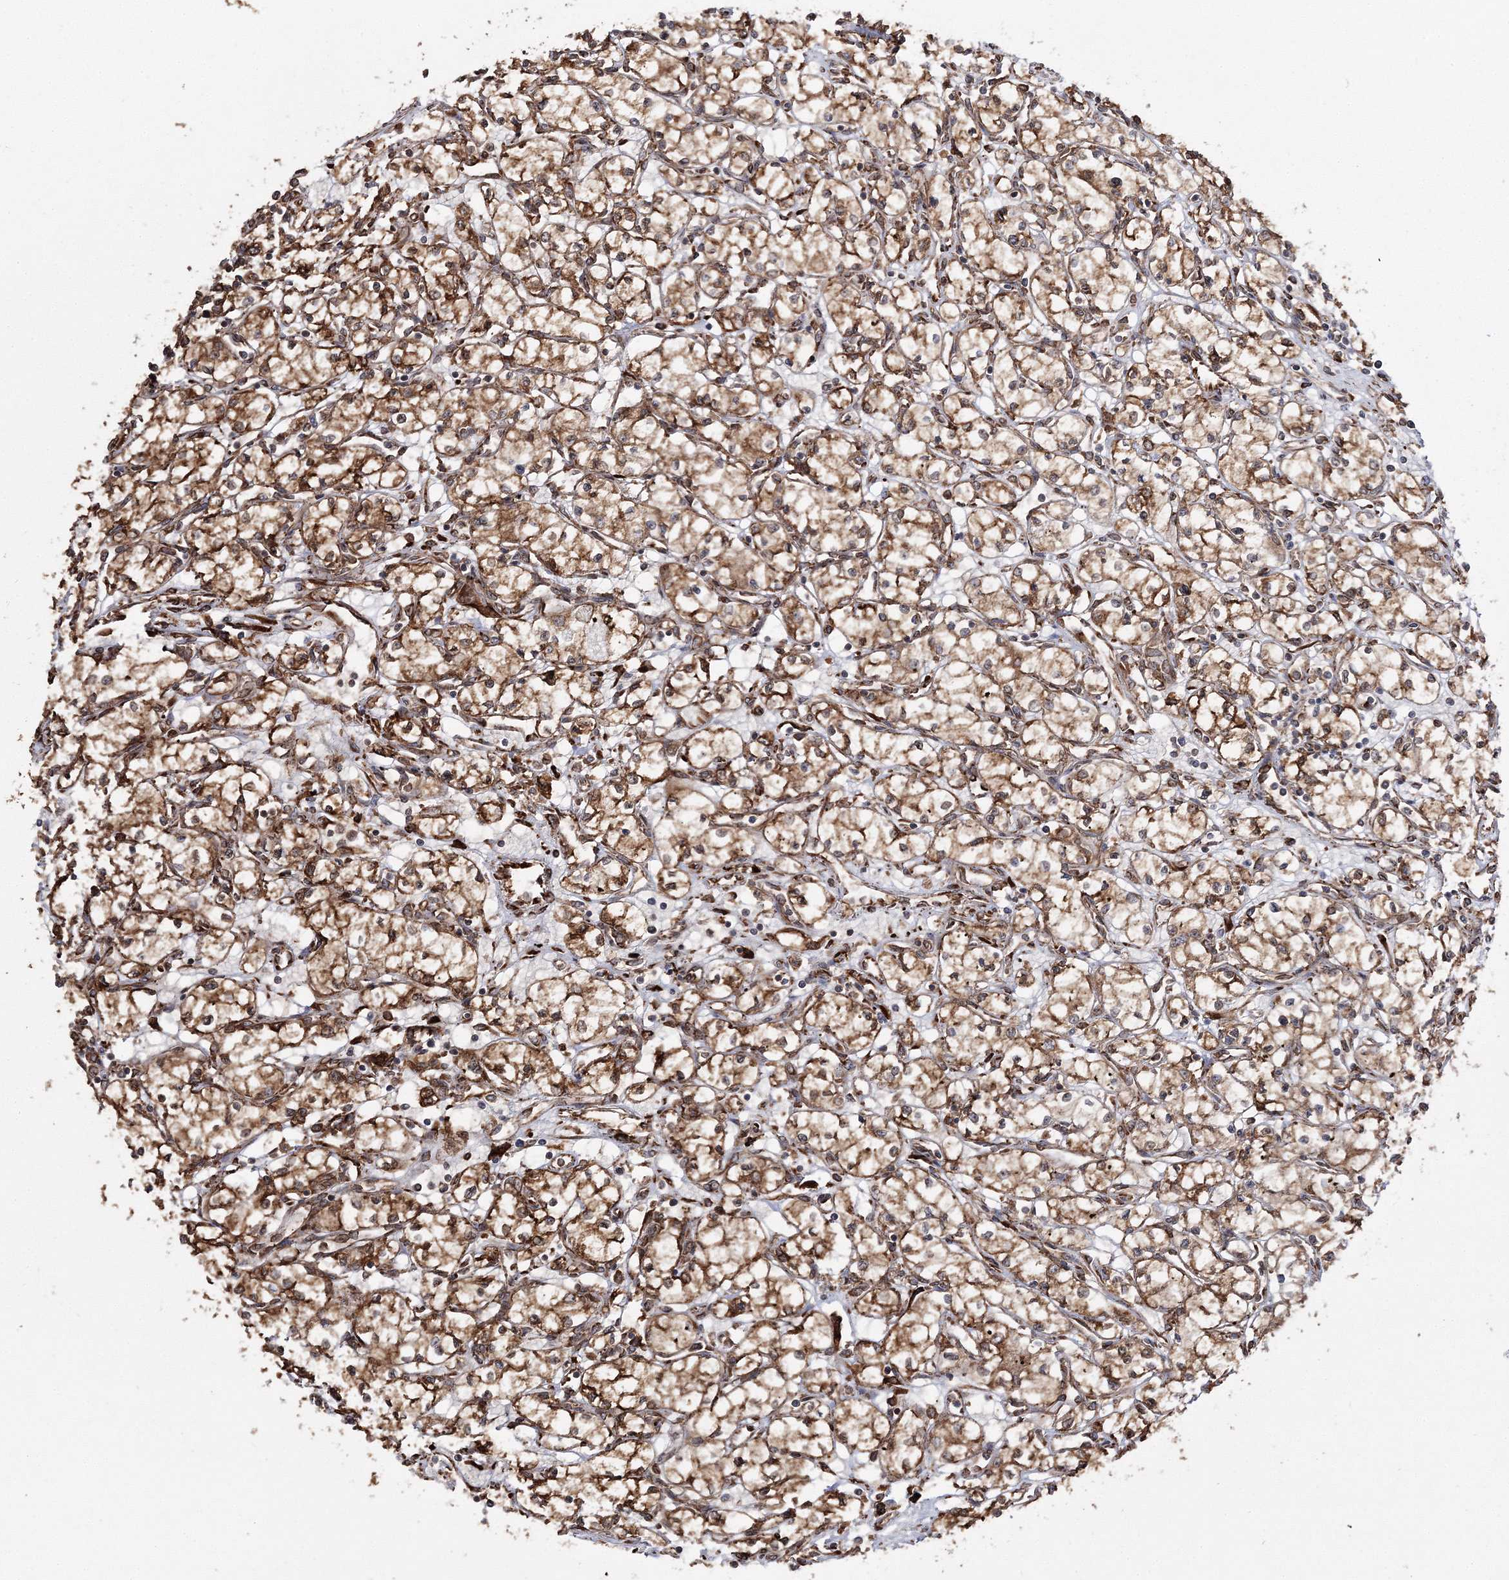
{"staining": {"intensity": "moderate", "quantity": ">75%", "location": "cytoplasmic/membranous"}, "tissue": "renal cancer", "cell_type": "Tumor cells", "image_type": "cancer", "snomed": [{"axis": "morphology", "description": "Adenocarcinoma, NOS"}, {"axis": "topography", "description": "Kidney"}], "caption": "Protein staining reveals moderate cytoplasmic/membranous positivity in about >75% of tumor cells in renal cancer.", "gene": "SCRN3", "patient": {"sex": "male", "age": 59}}